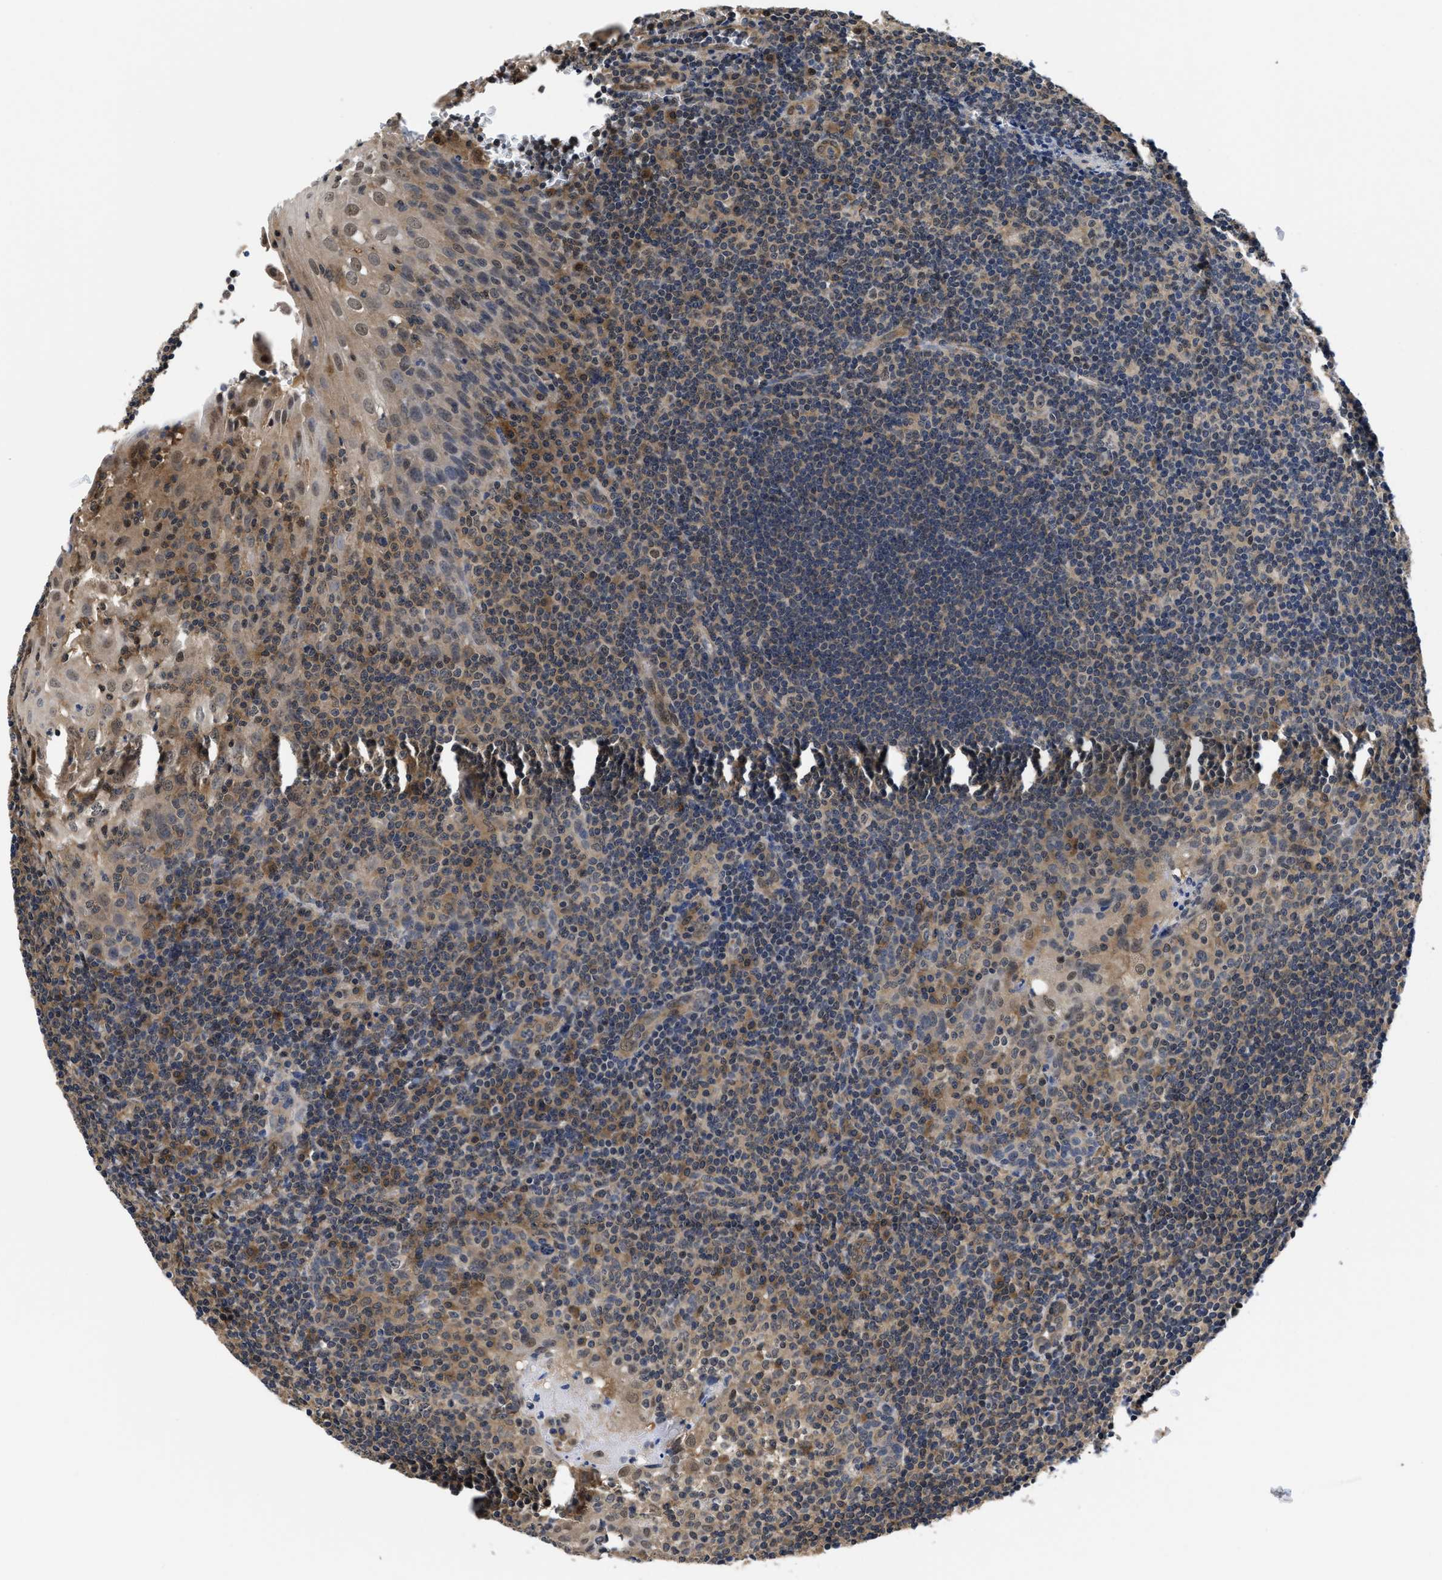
{"staining": {"intensity": "weak", "quantity": ">75%", "location": "cytoplasmic/membranous"}, "tissue": "tonsil", "cell_type": "Germinal center cells", "image_type": "normal", "snomed": [{"axis": "morphology", "description": "Normal tissue, NOS"}, {"axis": "topography", "description": "Tonsil"}], "caption": "Brown immunohistochemical staining in unremarkable human tonsil reveals weak cytoplasmic/membranous expression in about >75% of germinal center cells. (Brightfield microscopy of DAB IHC at high magnification).", "gene": "MCOLN2", "patient": {"sex": "male", "age": 37}}